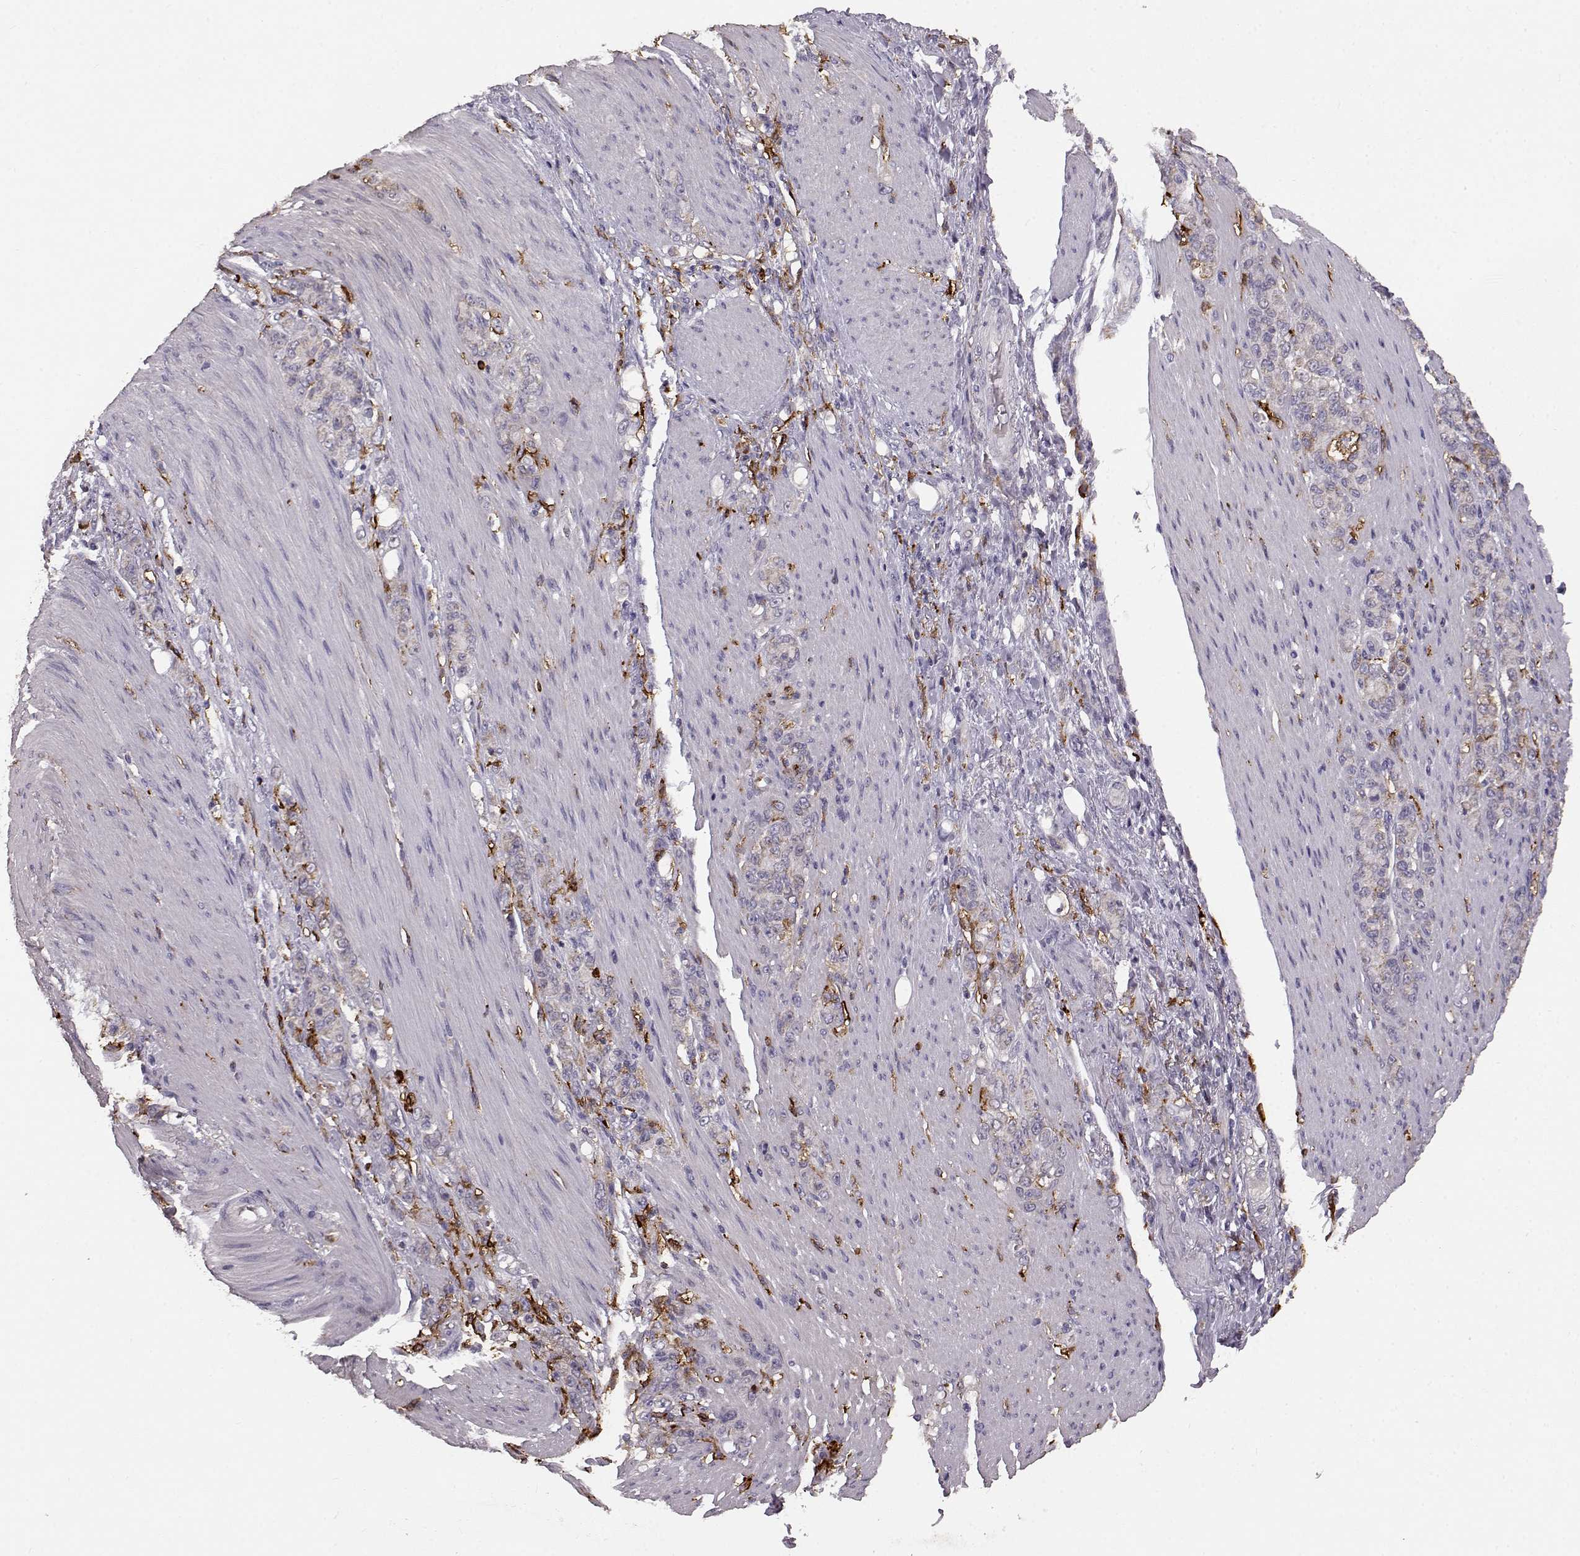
{"staining": {"intensity": "negative", "quantity": "none", "location": "none"}, "tissue": "stomach cancer", "cell_type": "Tumor cells", "image_type": "cancer", "snomed": [{"axis": "morphology", "description": "Adenocarcinoma, NOS"}, {"axis": "topography", "description": "Stomach"}], "caption": "Stomach adenocarcinoma was stained to show a protein in brown. There is no significant expression in tumor cells.", "gene": "CCNF", "patient": {"sex": "female", "age": 79}}